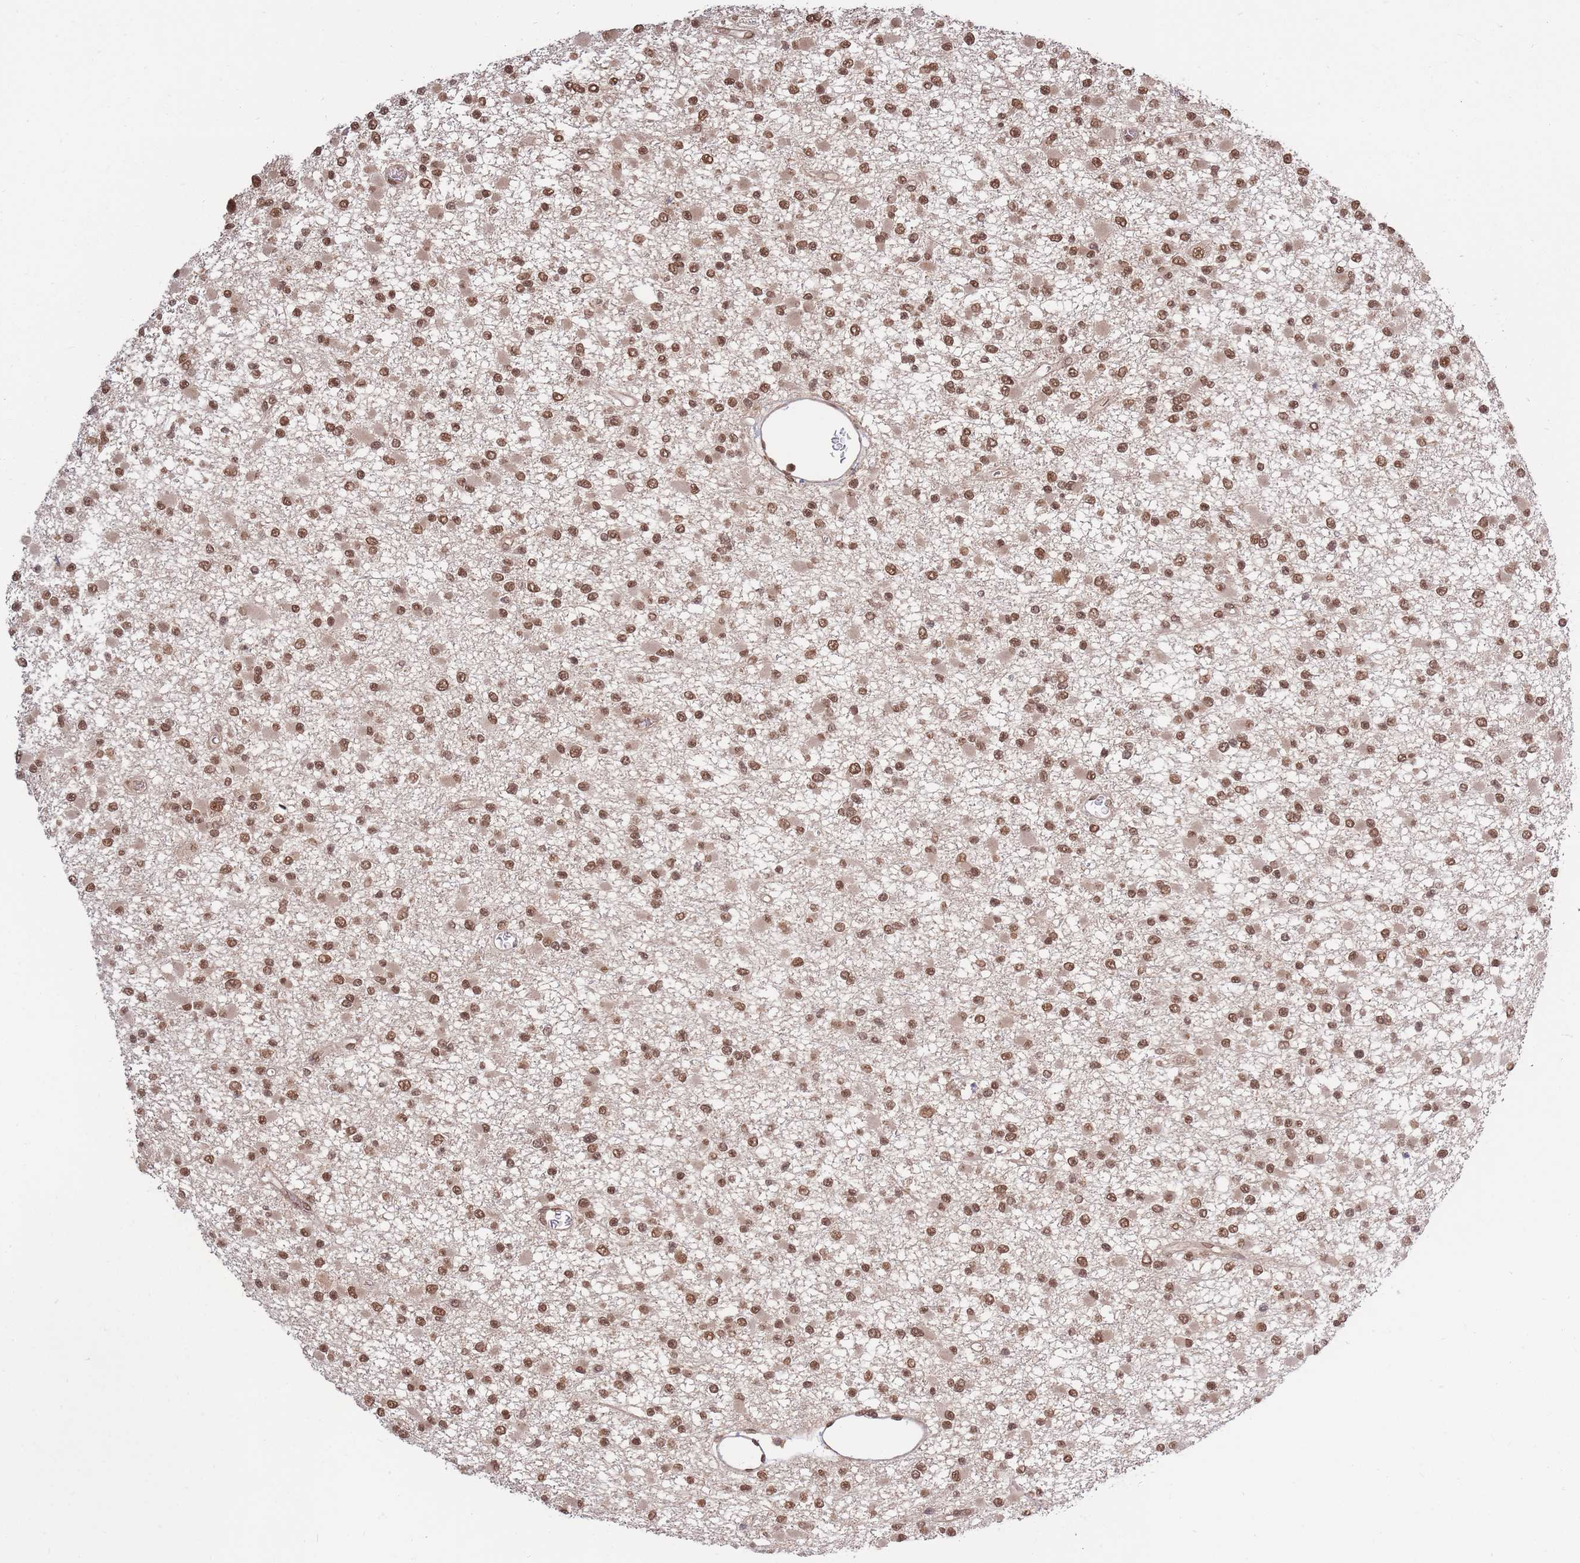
{"staining": {"intensity": "moderate", "quantity": ">75%", "location": "nuclear"}, "tissue": "glioma", "cell_type": "Tumor cells", "image_type": "cancer", "snomed": [{"axis": "morphology", "description": "Glioma, malignant, Low grade"}, {"axis": "topography", "description": "Brain"}], "caption": "This photomicrograph displays glioma stained with immunohistochemistry (IHC) to label a protein in brown. The nuclear of tumor cells show moderate positivity for the protein. Nuclei are counter-stained blue.", "gene": "SRA1", "patient": {"sex": "female", "age": 22}}